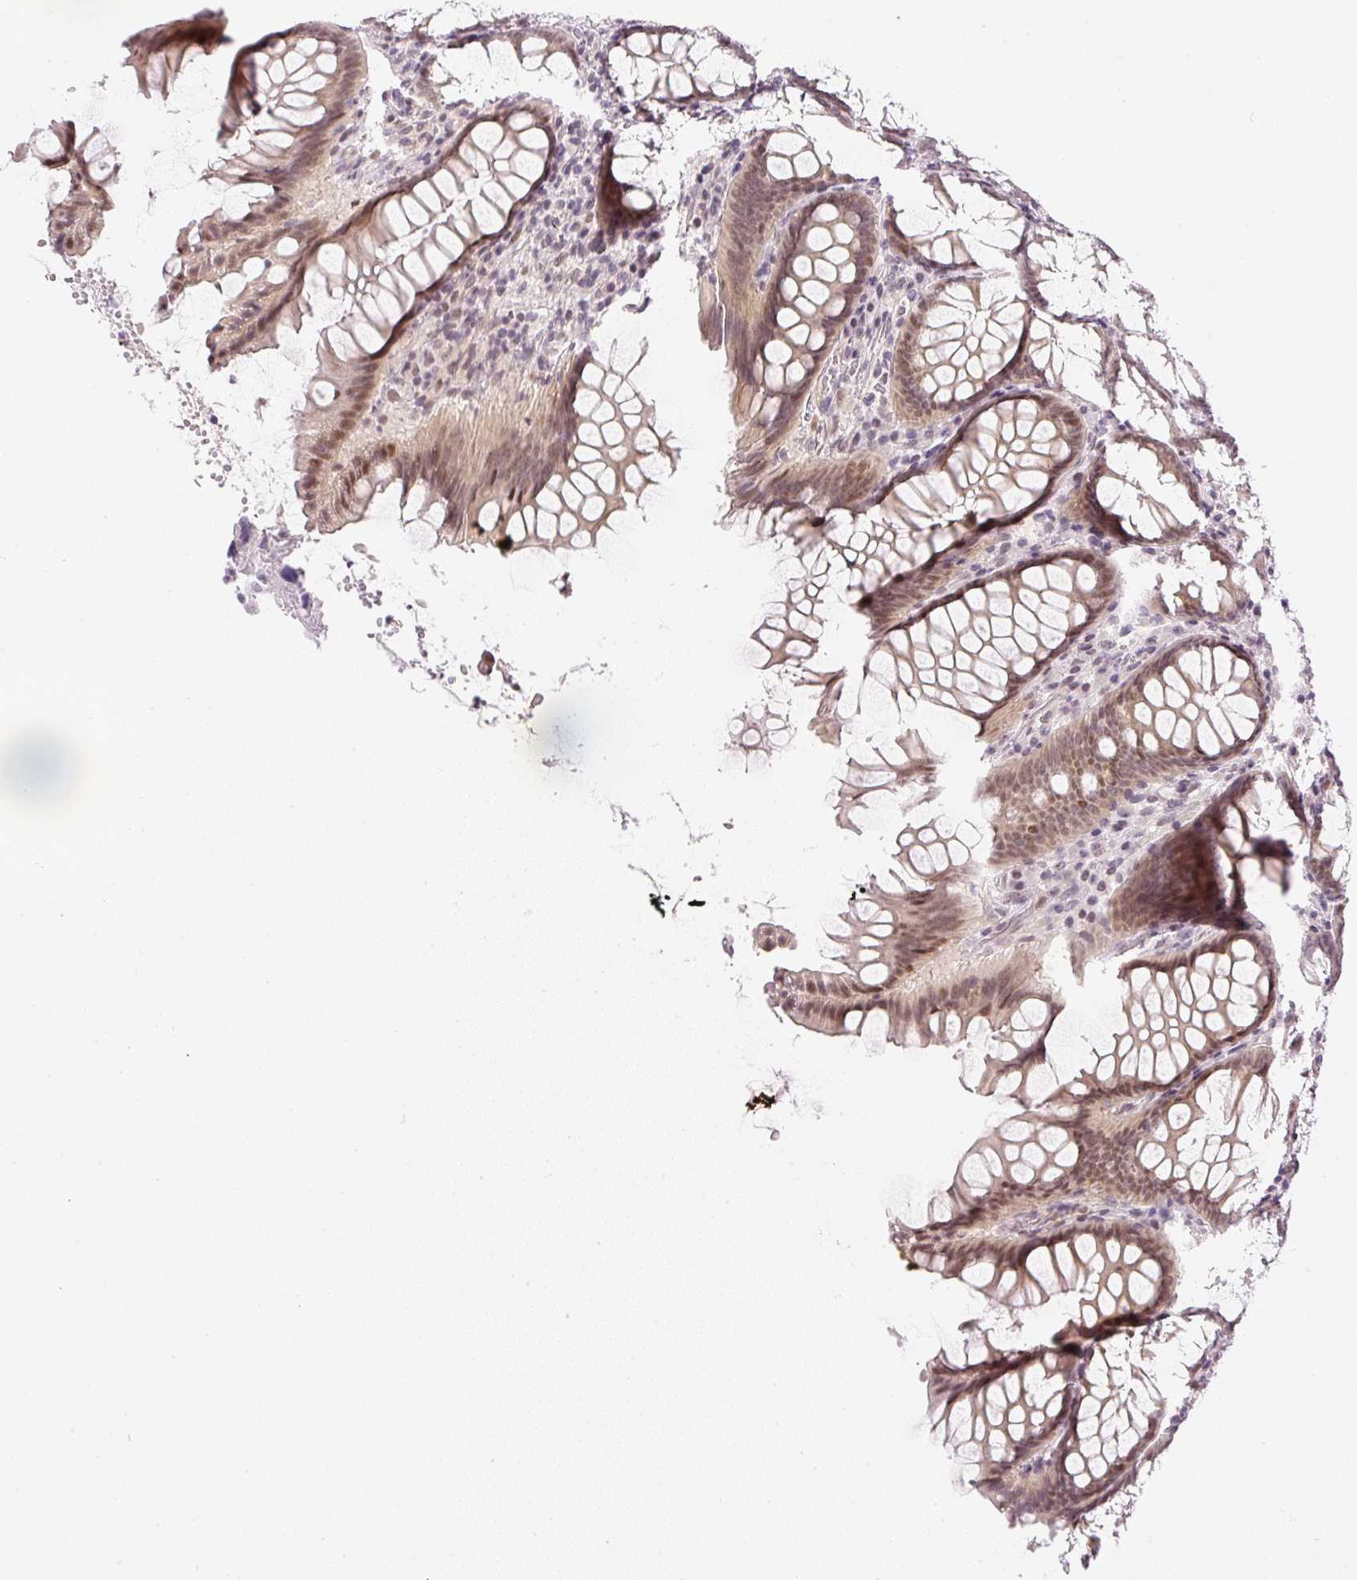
{"staining": {"intensity": "weak", "quantity": ">75%", "location": "cytoplasmic/membranous,nuclear"}, "tissue": "colon", "cell_type": "Endothelial cells", "image_type": "normal", "snomed": [{"axis": "morphology", "description": "Normal tissue, NOS"}, {"axis": "topography", "description": "Colon"}], "caption": "Normal colon displays weak cytoplasmic/membranous,nuclear expression in about >75% of endothelial cells The staining is performed using DAB (3,3'-diaminobenzidine) brown chromogen to label protein expression. The nuclei are counter-stained blue using hematoxylin..", "gene": "DPPA4", "patient": {"sex": "female", "age": 79}}